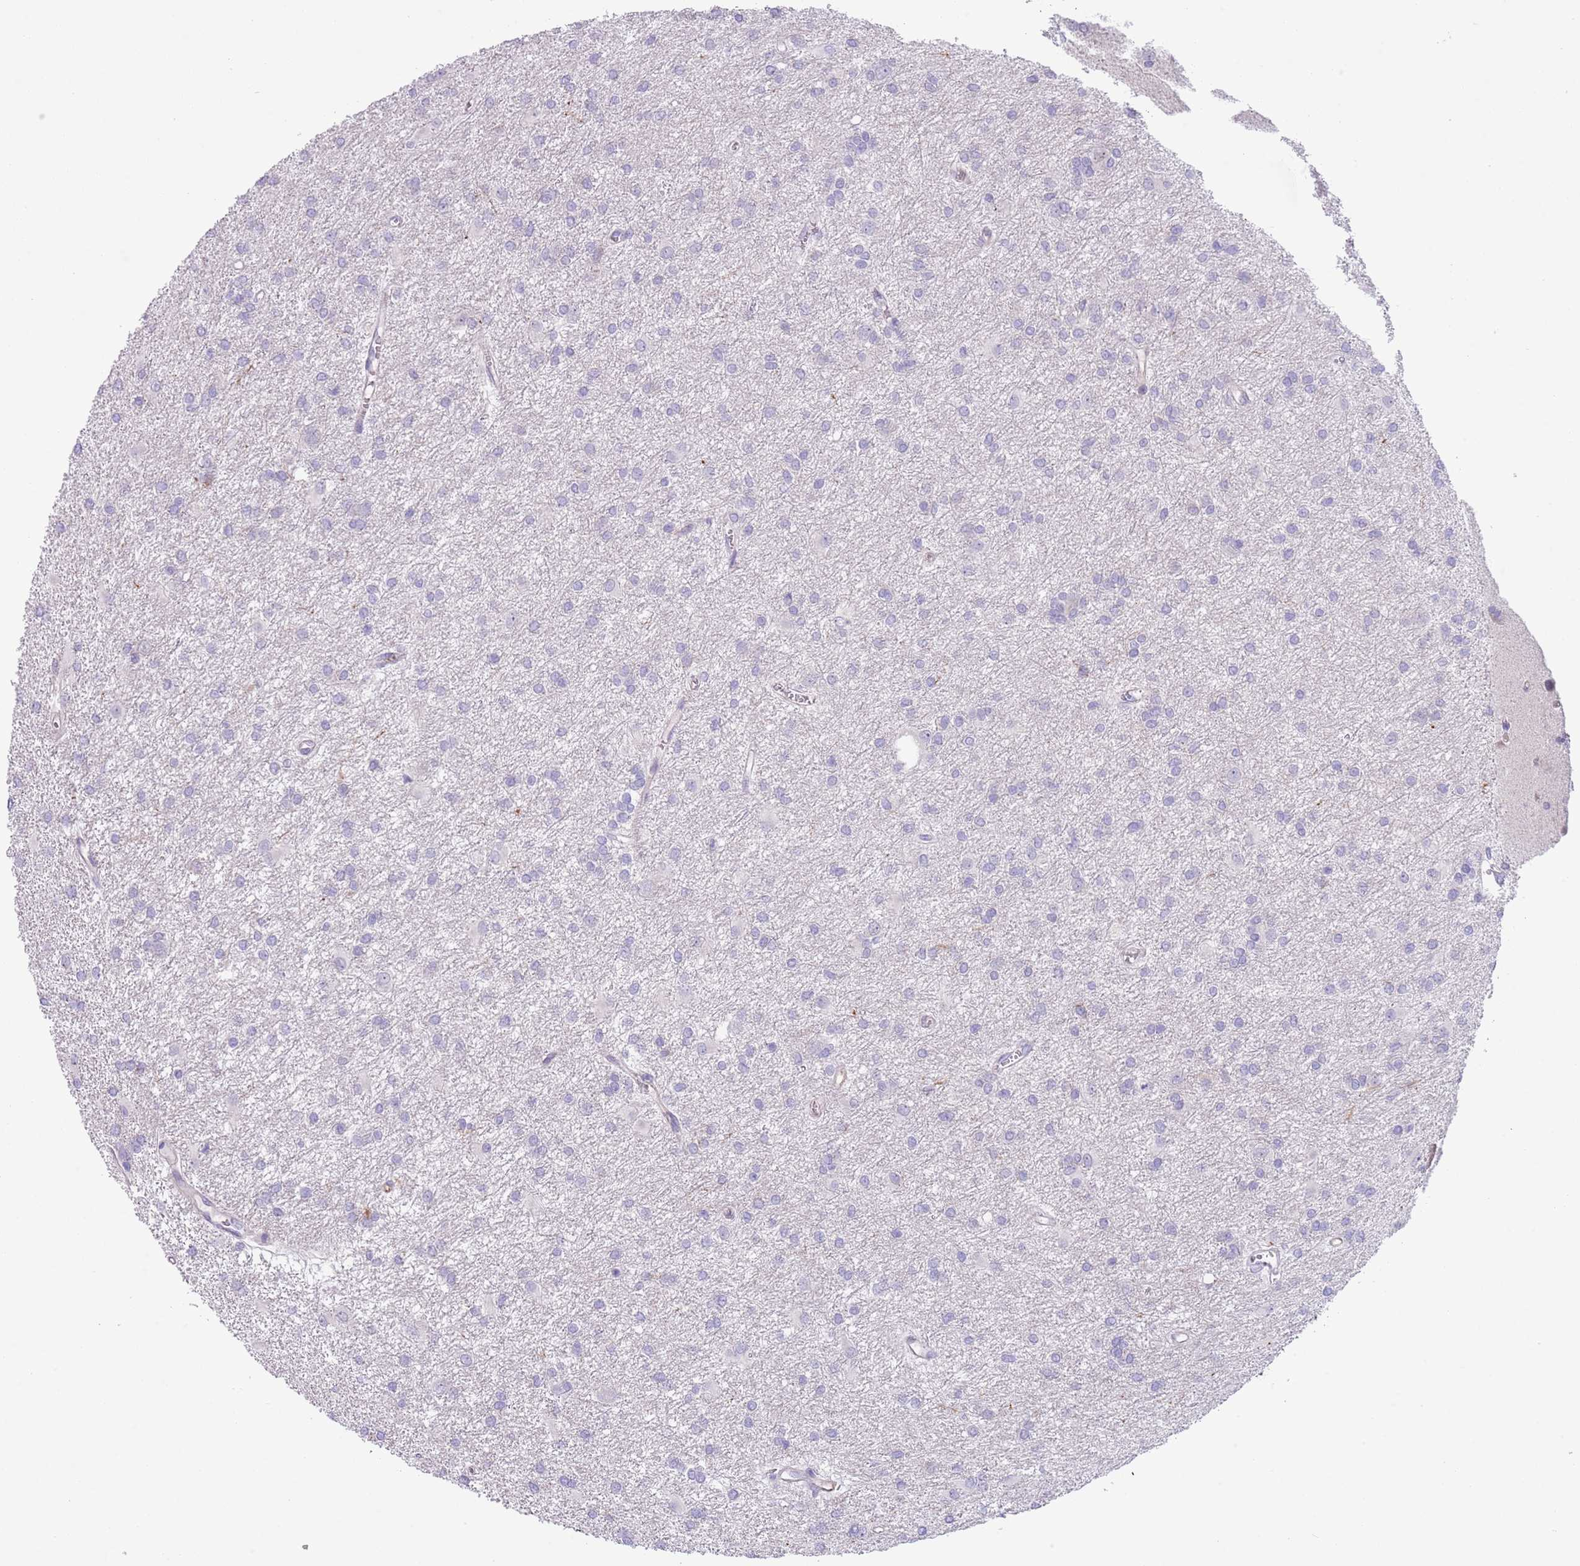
{"staining": {"intensity": "negative", "quantity": "none", "location": "none"}, "tissue": "glioma", "cell_type": "Tumor cells", "image_type": "cancer", "snomed": [{"axis": "morphology", "description": "Glioma, malignant, High grade"}, {"axis": "topography", "description": "Brain"}], "caption": "There is no significant positivity in tumor cells of glioma. (Brightfield microscopy of DAB (3,3'-diaminobenzidine) immunohistochemistry (IHC) at high magnification).", "gene": "TSGA13", "patient": {"sex": "female", "age": 50}}